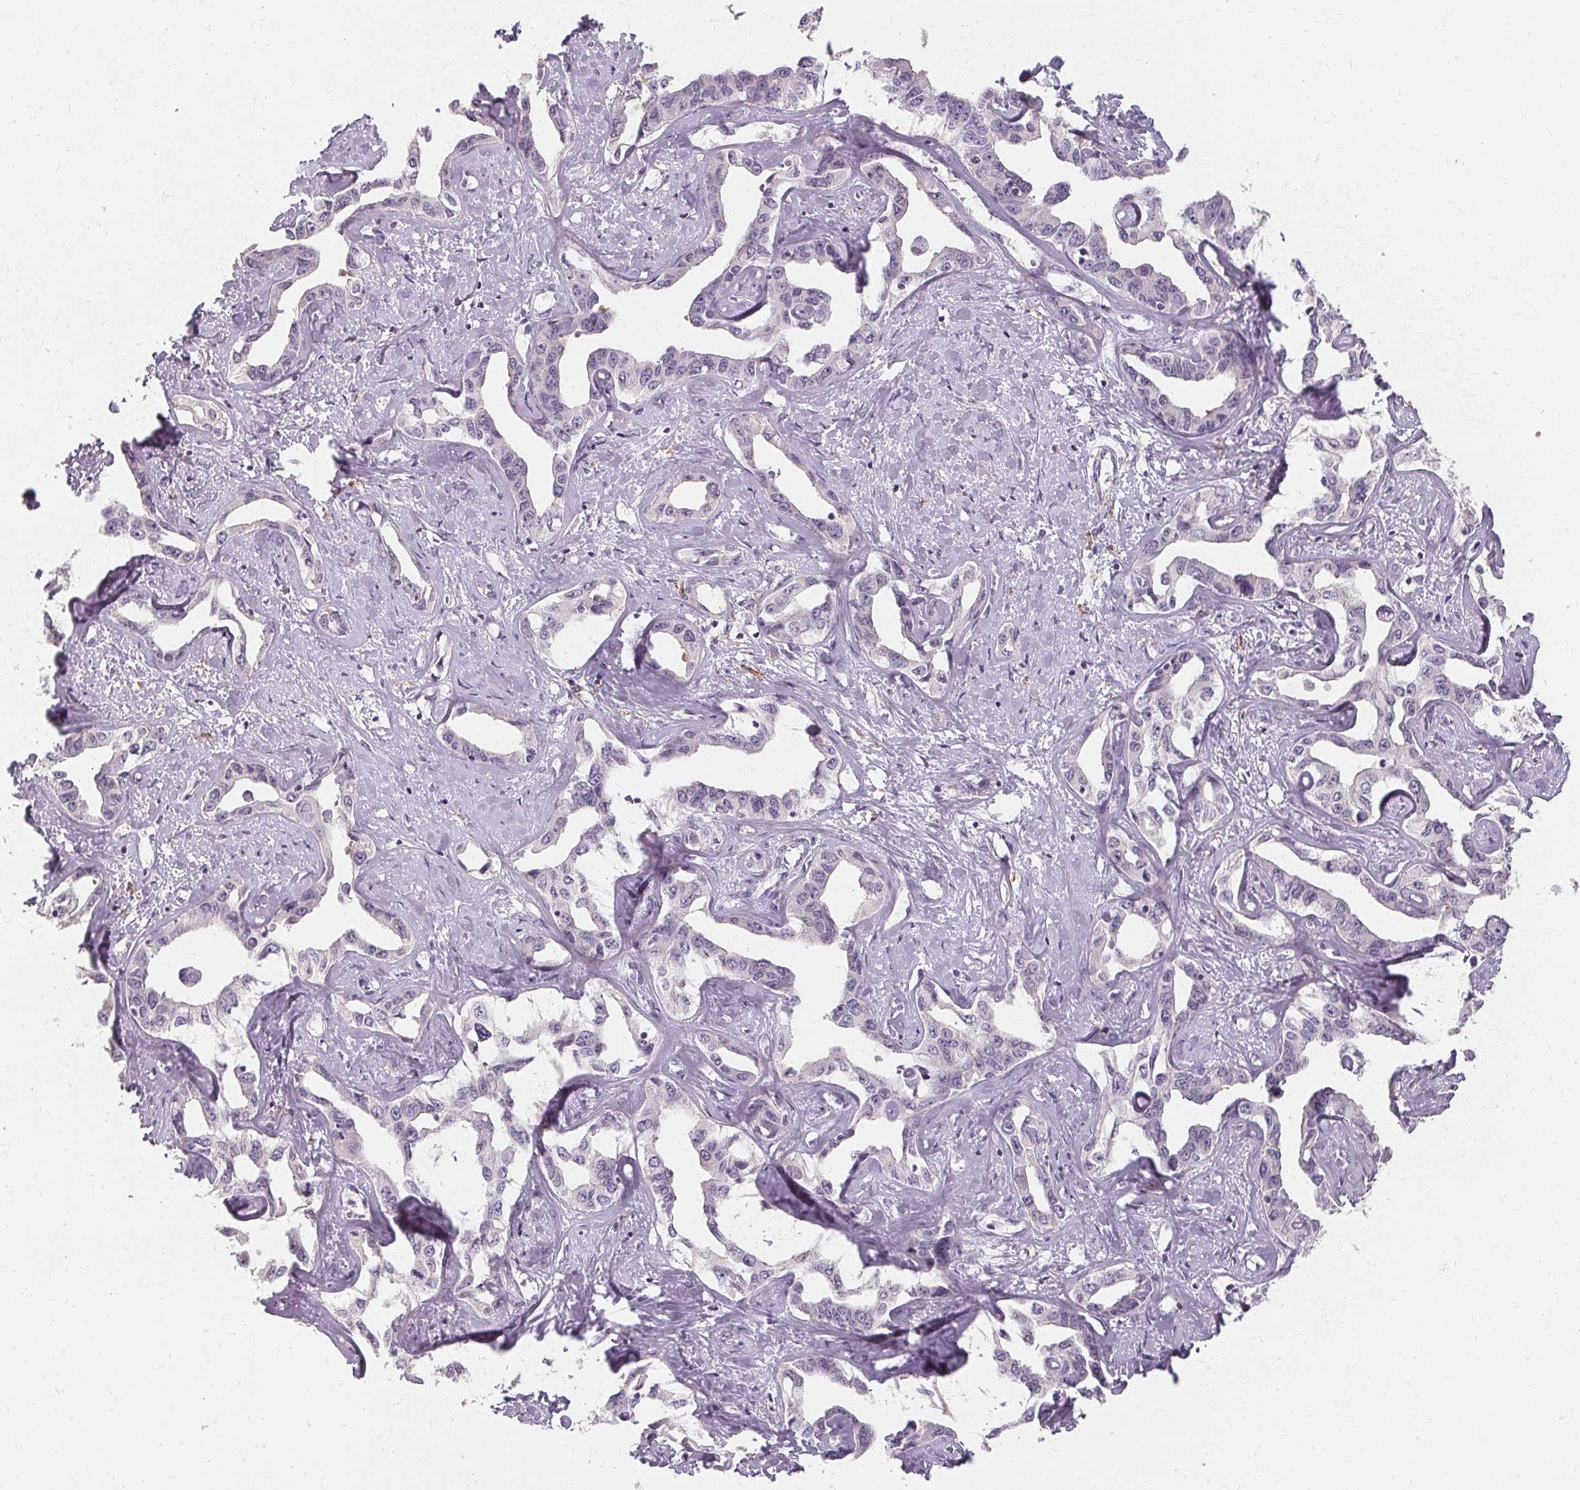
{"staining": {"intensity": "negative", "quantity": "none", "location": "none"}, "tissue": "liver cancer", "cell_type": "Tumor cells", "image_type": "cancer", "snomed": [{"axis": "morphology", "description": "Cholangiocarcinoma"}, {"axis": "topography", "description": "Liver"}], "caption": "Immunohistochemical staining of human liver cancer demonstrates no significant positivity in tumor cells. Nuclei are stained in blue.", "gene": "IFNGR1", "patient": {"sex": "male", "age": 59}}